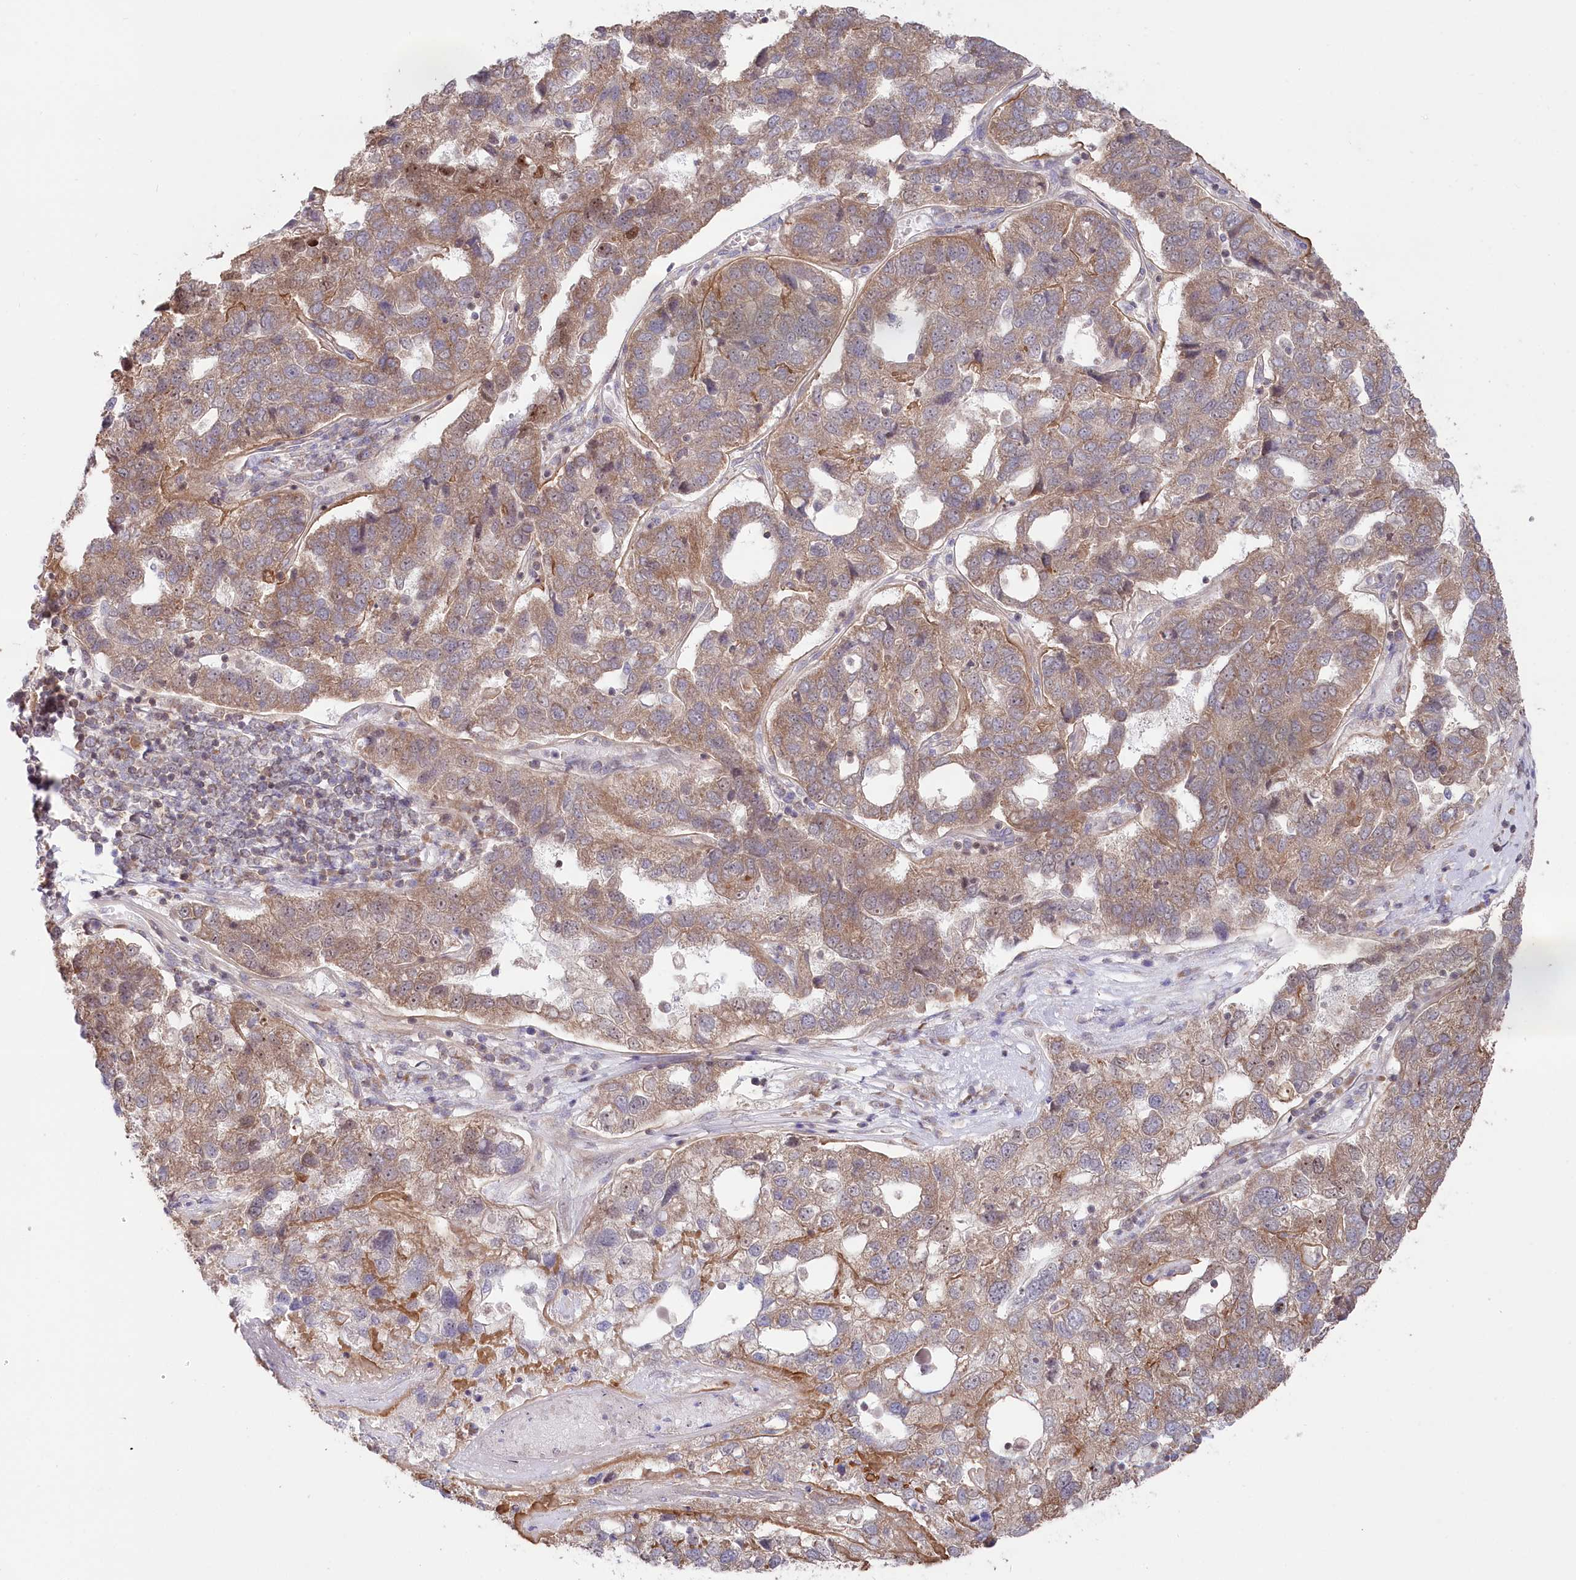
{"staining": {"intensity": "moderate", "quantity": "25%-75%", "location": "cytoplasmic/membranous"}, "tissue": "pancreatic cancer", "cell_type": "Tumor cells", "image_type": "cancer", "snomed": [{"axis": "morphology", "description": "Adenocarcinoma, NOS"}, {"axis": "topography", "description": "Pancreas"}], "caption": "Immunohistochemistry (IHC) photomicrograph of pancreatic cancer (adenocarcinoma) stained for a protein (brown), which reveals medium levels of moderate cytoplasmic/membranous positivity in about 25%-75% of tumor cells.", "gene": "CGGBP1", "patient": {"sex": "female", "age": 61}}